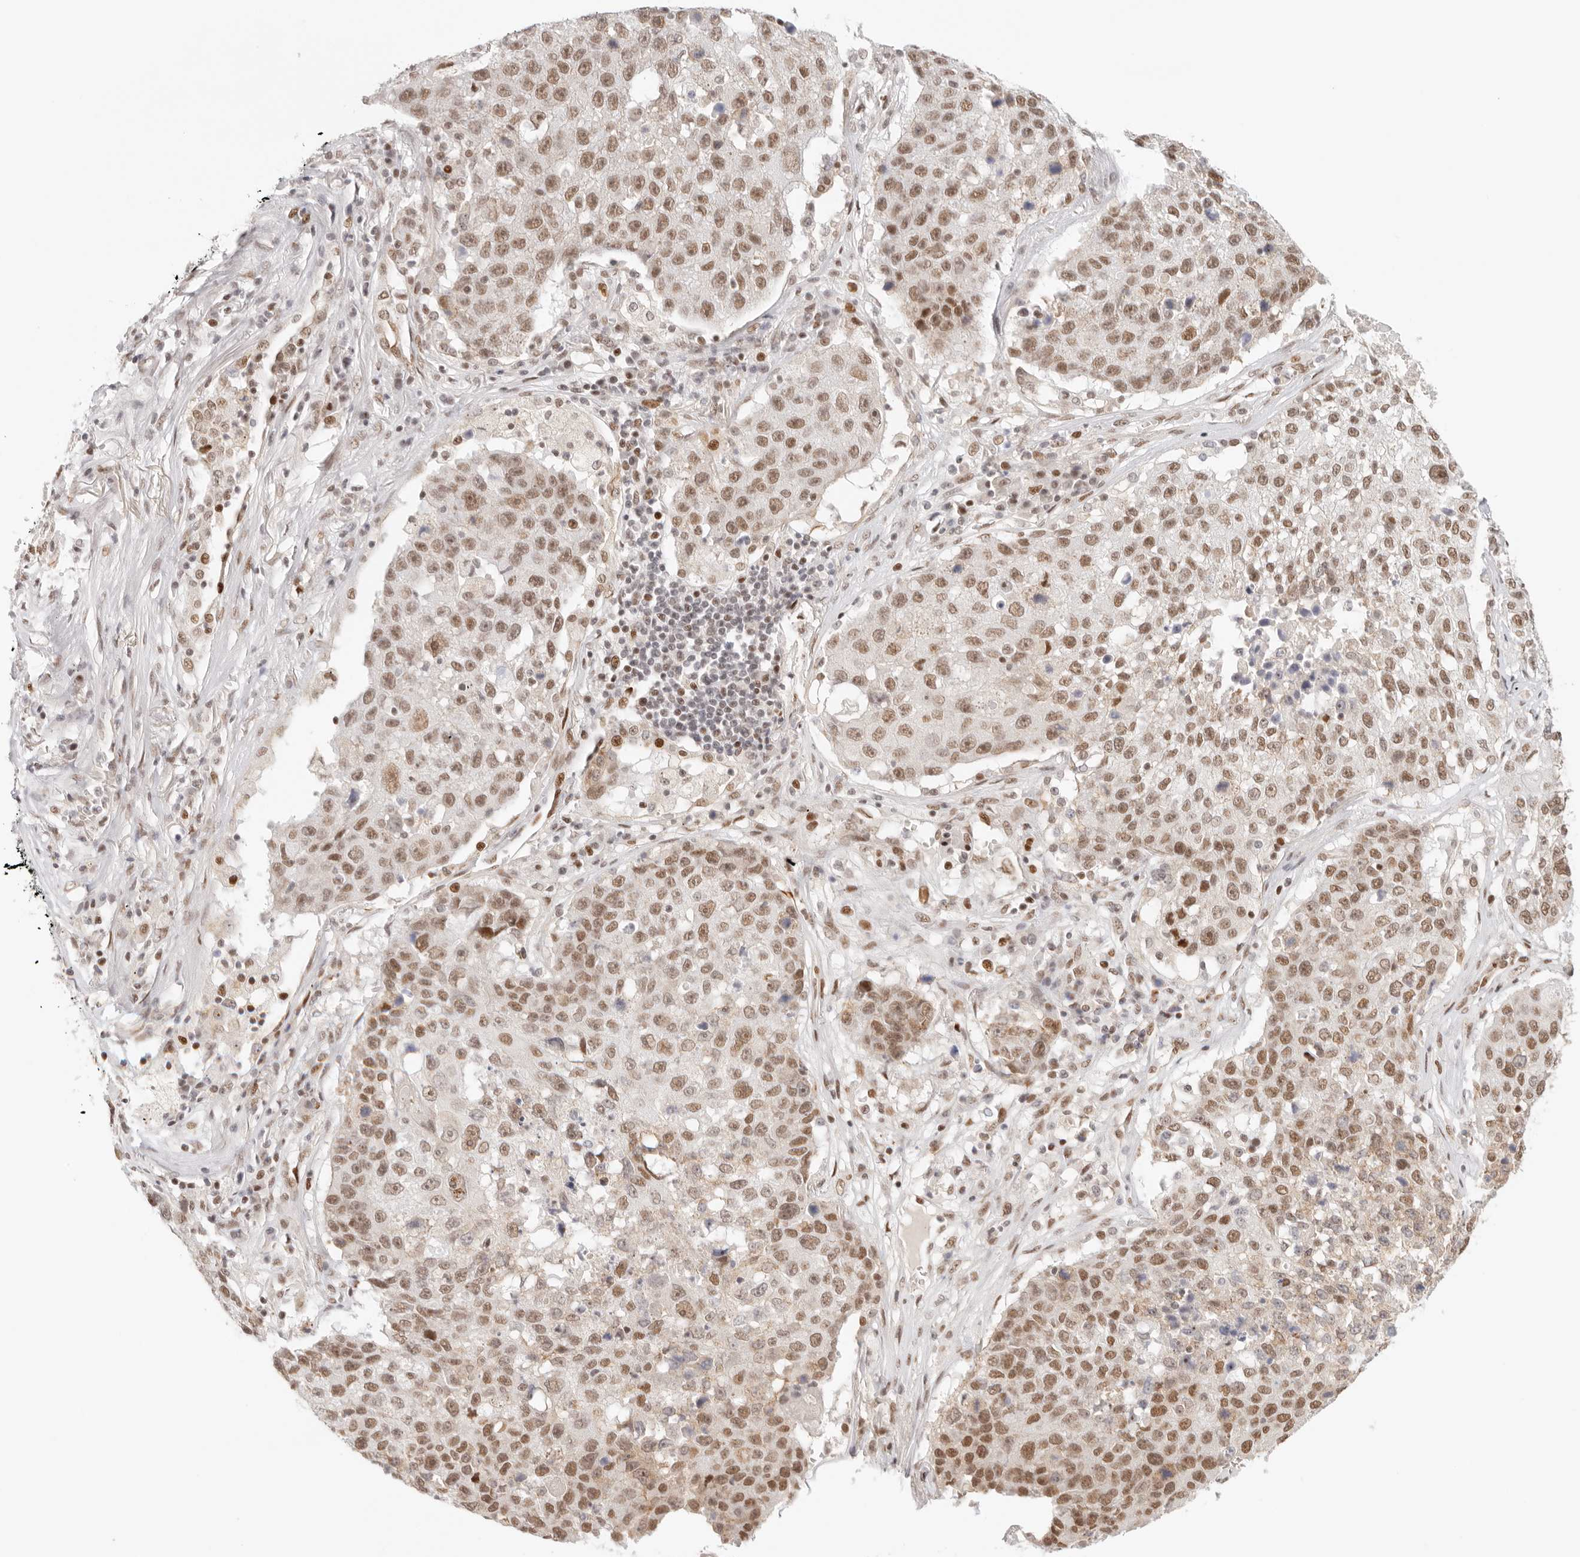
{"staining": {"intensity": "moderate", "quantity": ">75%", "location": "nuclear"}, "tissue": "lung cancer", "cell_type": "Tumor cells", "image_type": "cancer", "snomed": [{"axis": "morphology", "description": "Squamous cell carcinoma, NOS"}, {"axis": "topography", "description": "Lung"}], "caption": "Lung squamous cell carcinoma stained with a brown dye displays moderate nuclear positive staining in approximately >75% of tumor cells.", "gene": "HOXC5", "patient": {"sex": "male", "age": 61}}